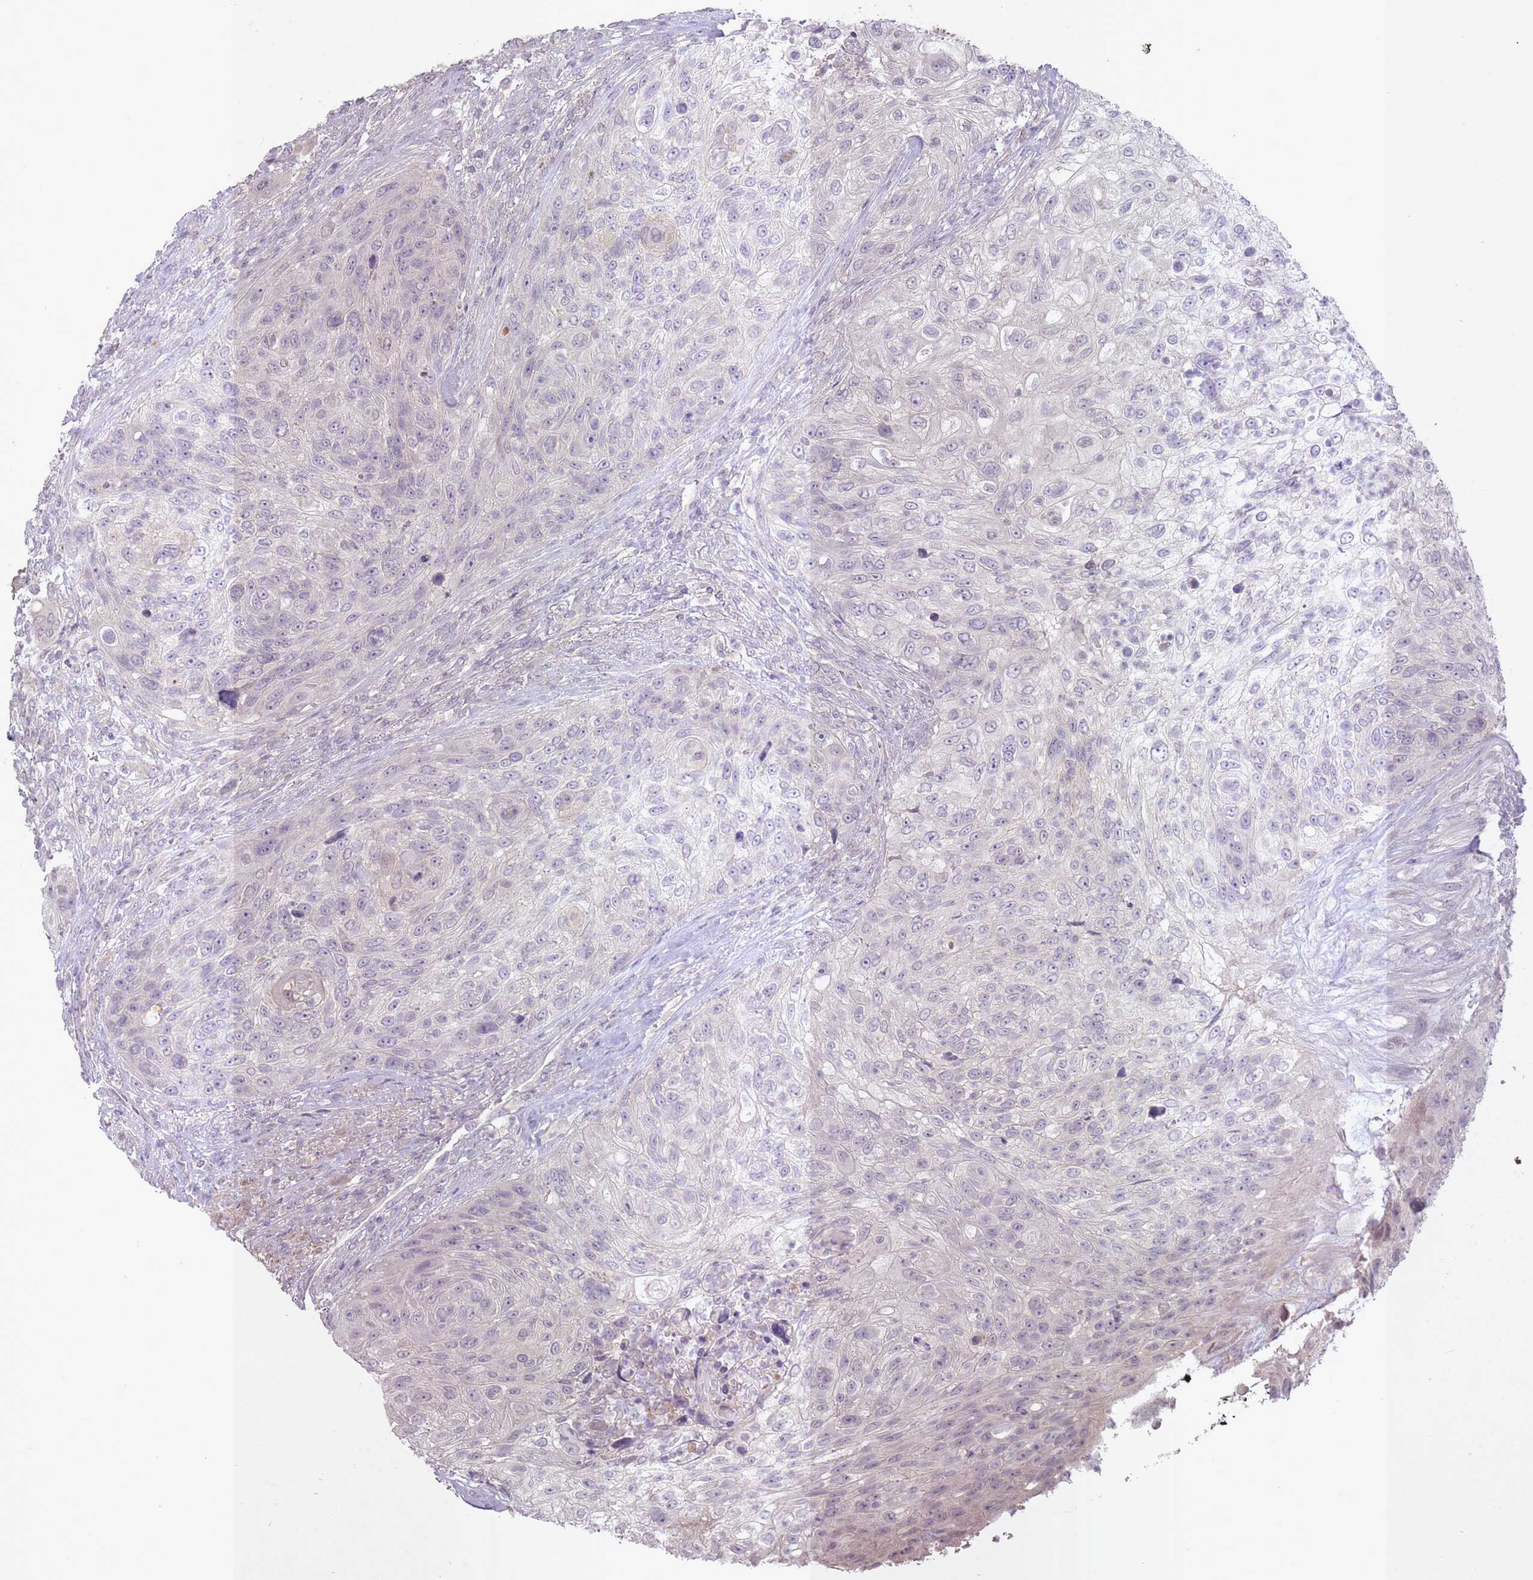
{"staining": {"intensity": "negative", "quantity": "none", "location": "none"}, "tissue": "urothelial cancer", "cell_type": "Tumor cells", "image_type": "cancer", "snomed": [{"axis": "morphology", "description": "Urothelial carcinoma, High grade"}, {"axis": "topography", "description": "Urinary bladder"}], "caption": "Immunohistochemistry (IHC) micrograph of human urothelial cancer stained for a protein (brown), which displays no positivity in tumor cells. Nuclei are stained in blue.", "gene": "LRATD2", "patient": {"sex": "female", "age": 60}}